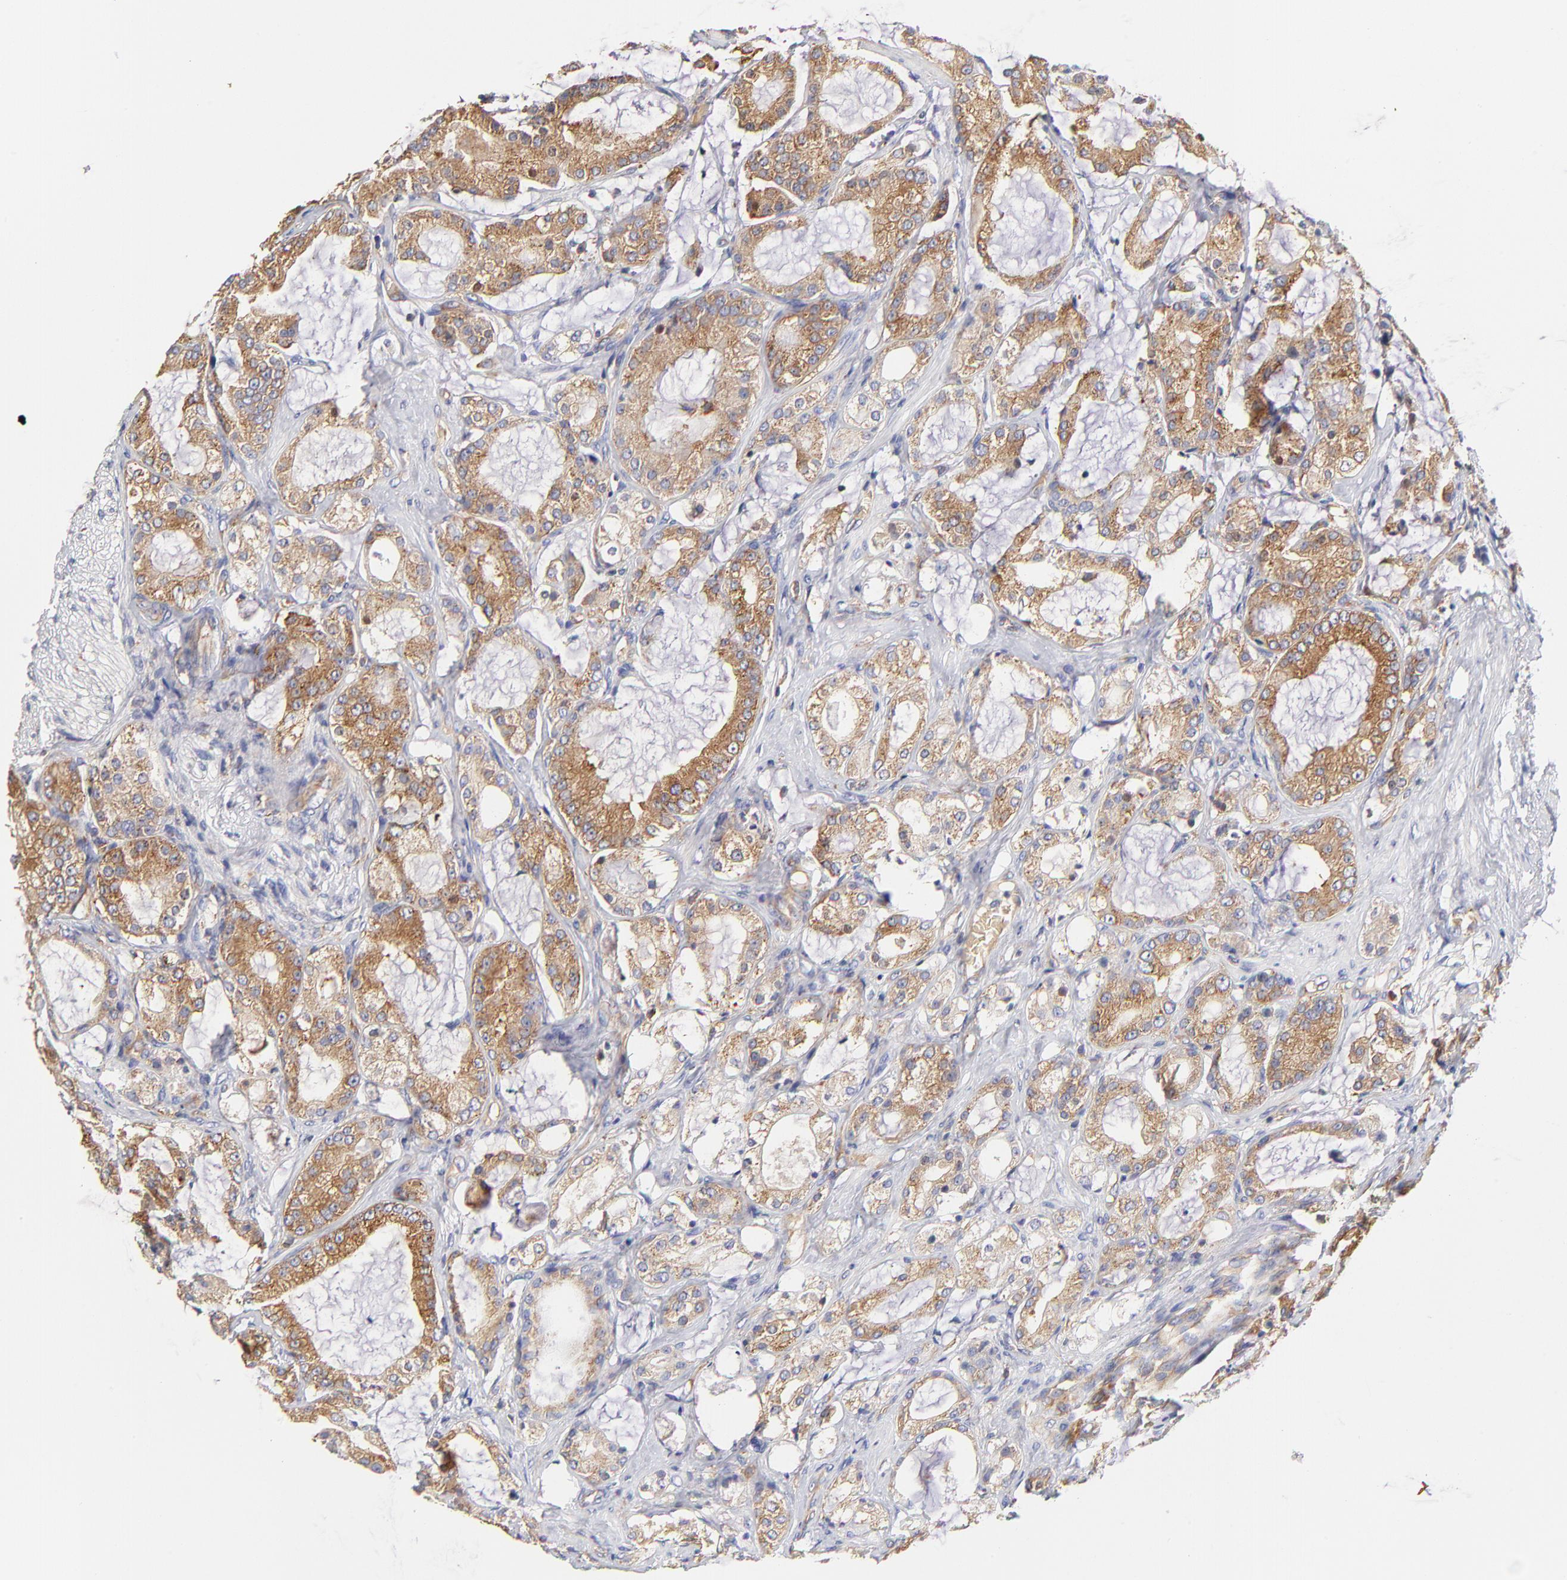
{"staining": {"intensity": "moderate", "quantity": ">75%", "location": "cytoplasmic/membranous"}, "tissue": "prostate cancer", "cell_type": "Tumor cells", "image_type": "cancer", "snomed": [{"axis": "morphology", "description": "Adenocarcinoma, Medium grade"}, {"axis": "topography", "description": "Prostate"}], "caption": "This histopathology image shows immunohistochemistry staining of human medium-grade adenocarcinoma (prostate), with medium moderate cytoplasmic/membranous positivity in about >75% of tumor cells.", "gene": "CD2AP", "patient": {"sex": "male", "age": 70}}